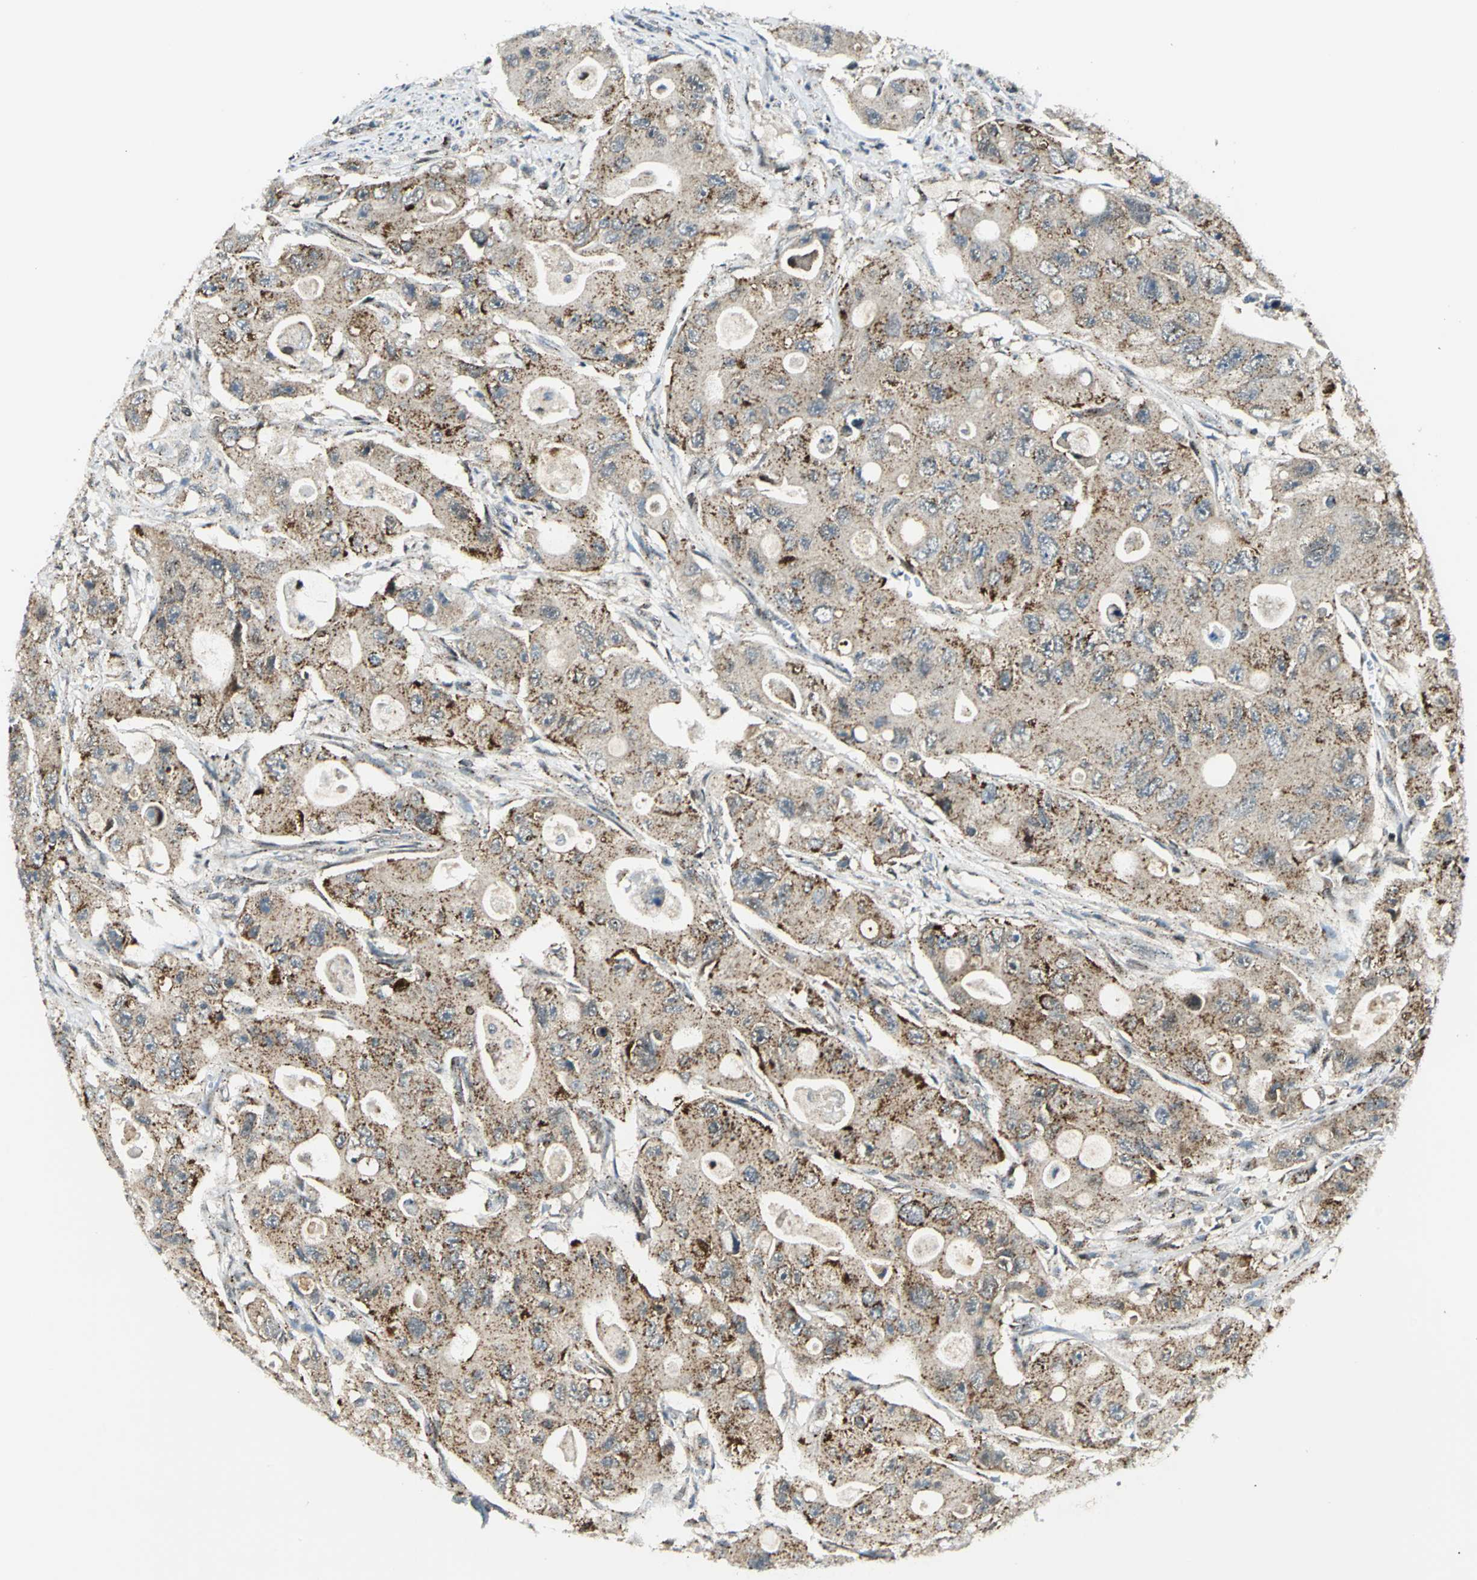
{"staining": {"intensity": "moderate", "quantity": "25%-75%", "location": "cytoplasmic/membranous"}, "tissue": "colorectal cancer", "cell_type": "Tumor cells", "image_type": "cancer", "snomed": [{"axis": "morphology", "description": "Adenocarcinoma, NOS"}, {"axis": "topography", "description": "Colon"}], "caption": "Immunohistochemistry (IHC) (DAB) staining of colorectal cancer displays moderate cytoplasmic/membranous protein staining in approximately 25%-75% of tumor cells.", "gene": "ATP6V1A", "patient": {"sex": "female", "age": 46}}